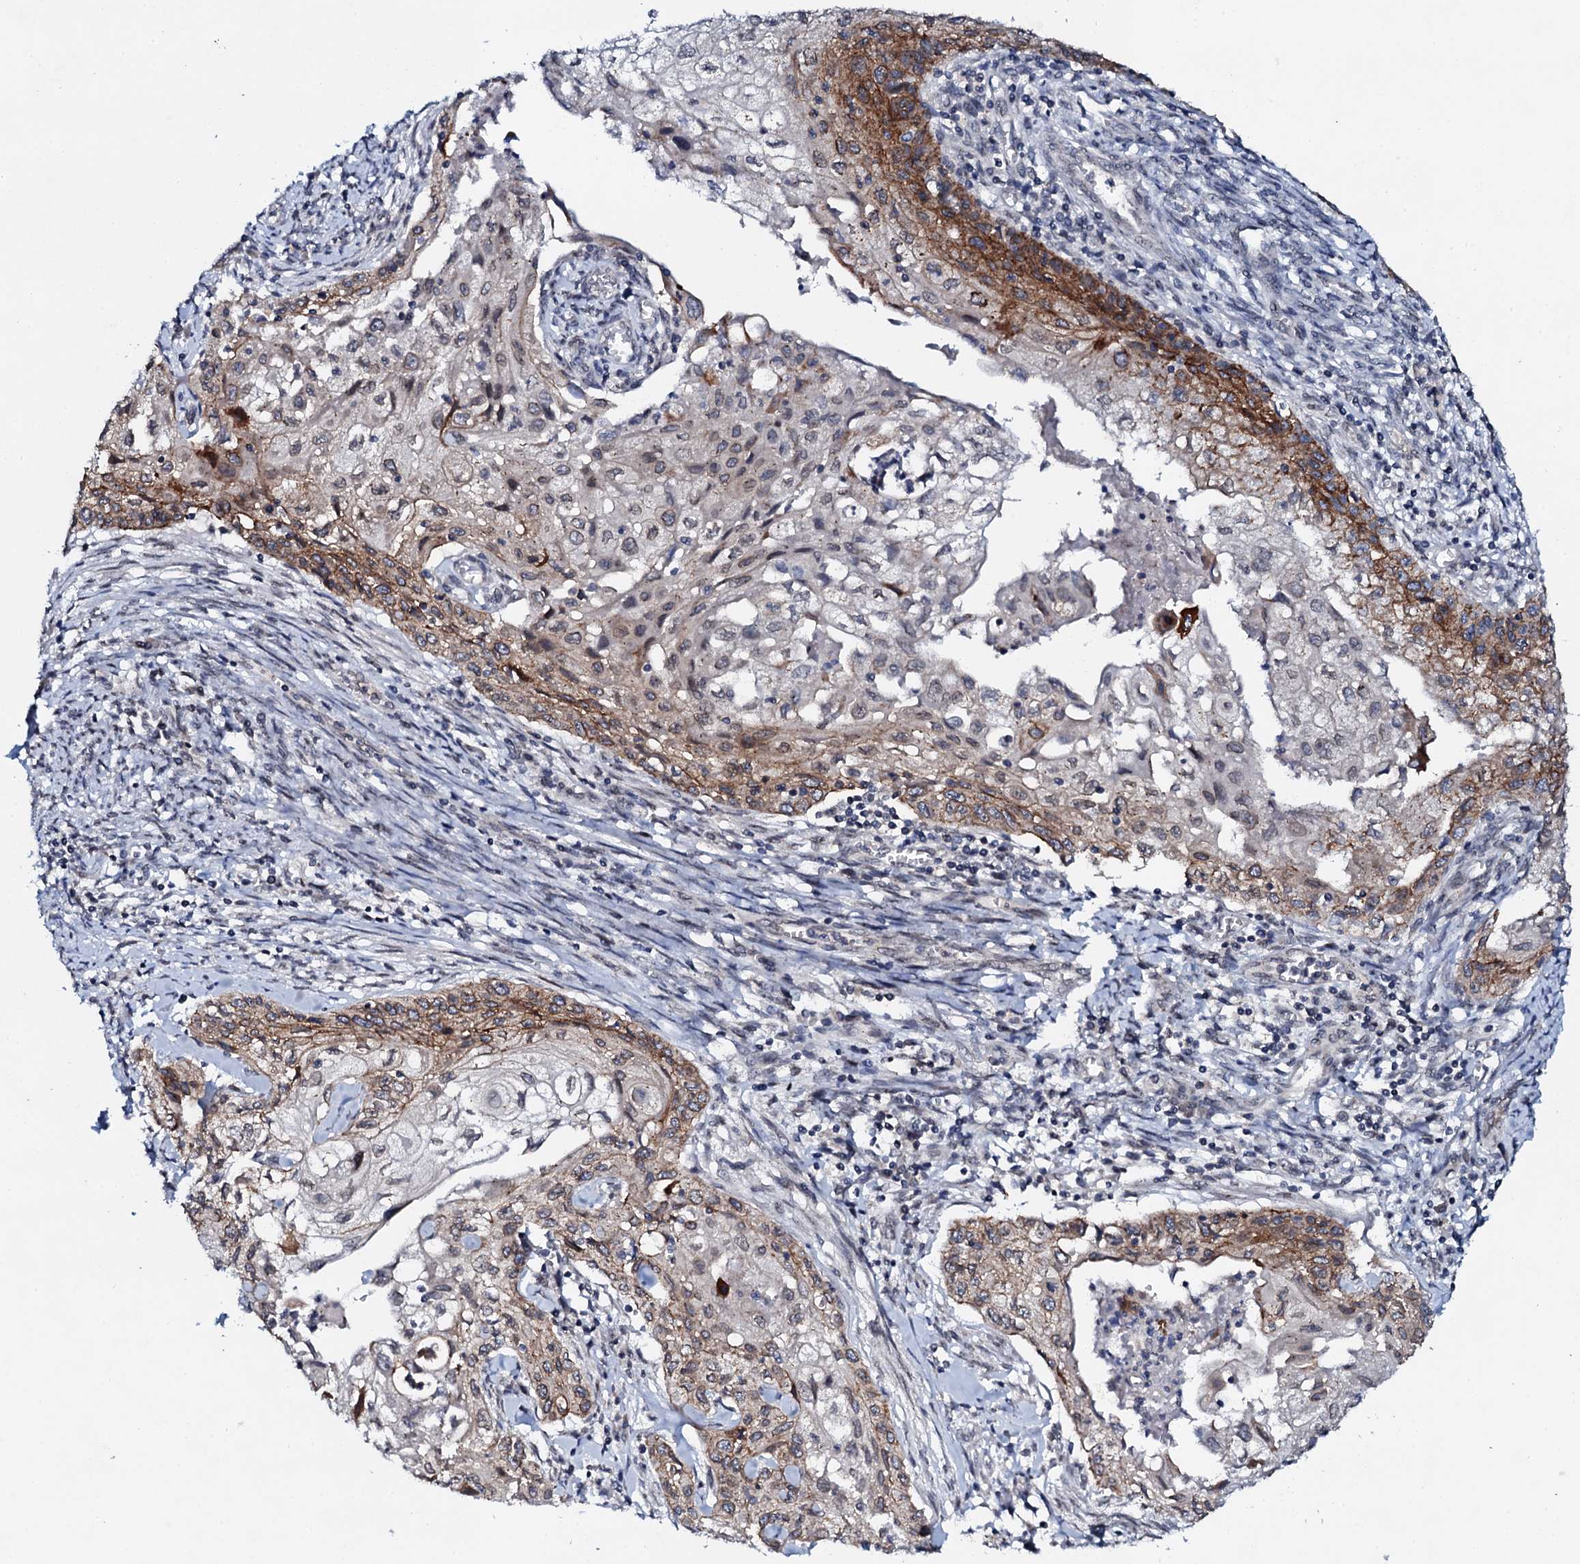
{"staining": {"intensity": "strong", "quantity": "25%-75%", "location": "cytoplasmic/membranous"}, "tissue": "cervical cancer", "cell_type": "Tumor cells", "image_type": "cancer", "snomed": [{"axis": "morphology", "description": "Squamous cell carcinoma, NOS"}, {"axis": "topography", "description": "Cervix"}], "caption": "Protein expression analysis of cervical cancer (squamous cell carcinoma) exhibits strong cytoplasmic/membranous positivity in about 25%-75% of tumor cells.", "gene": "SNTA1", "patient": {"sex": "female", "age": 67}}